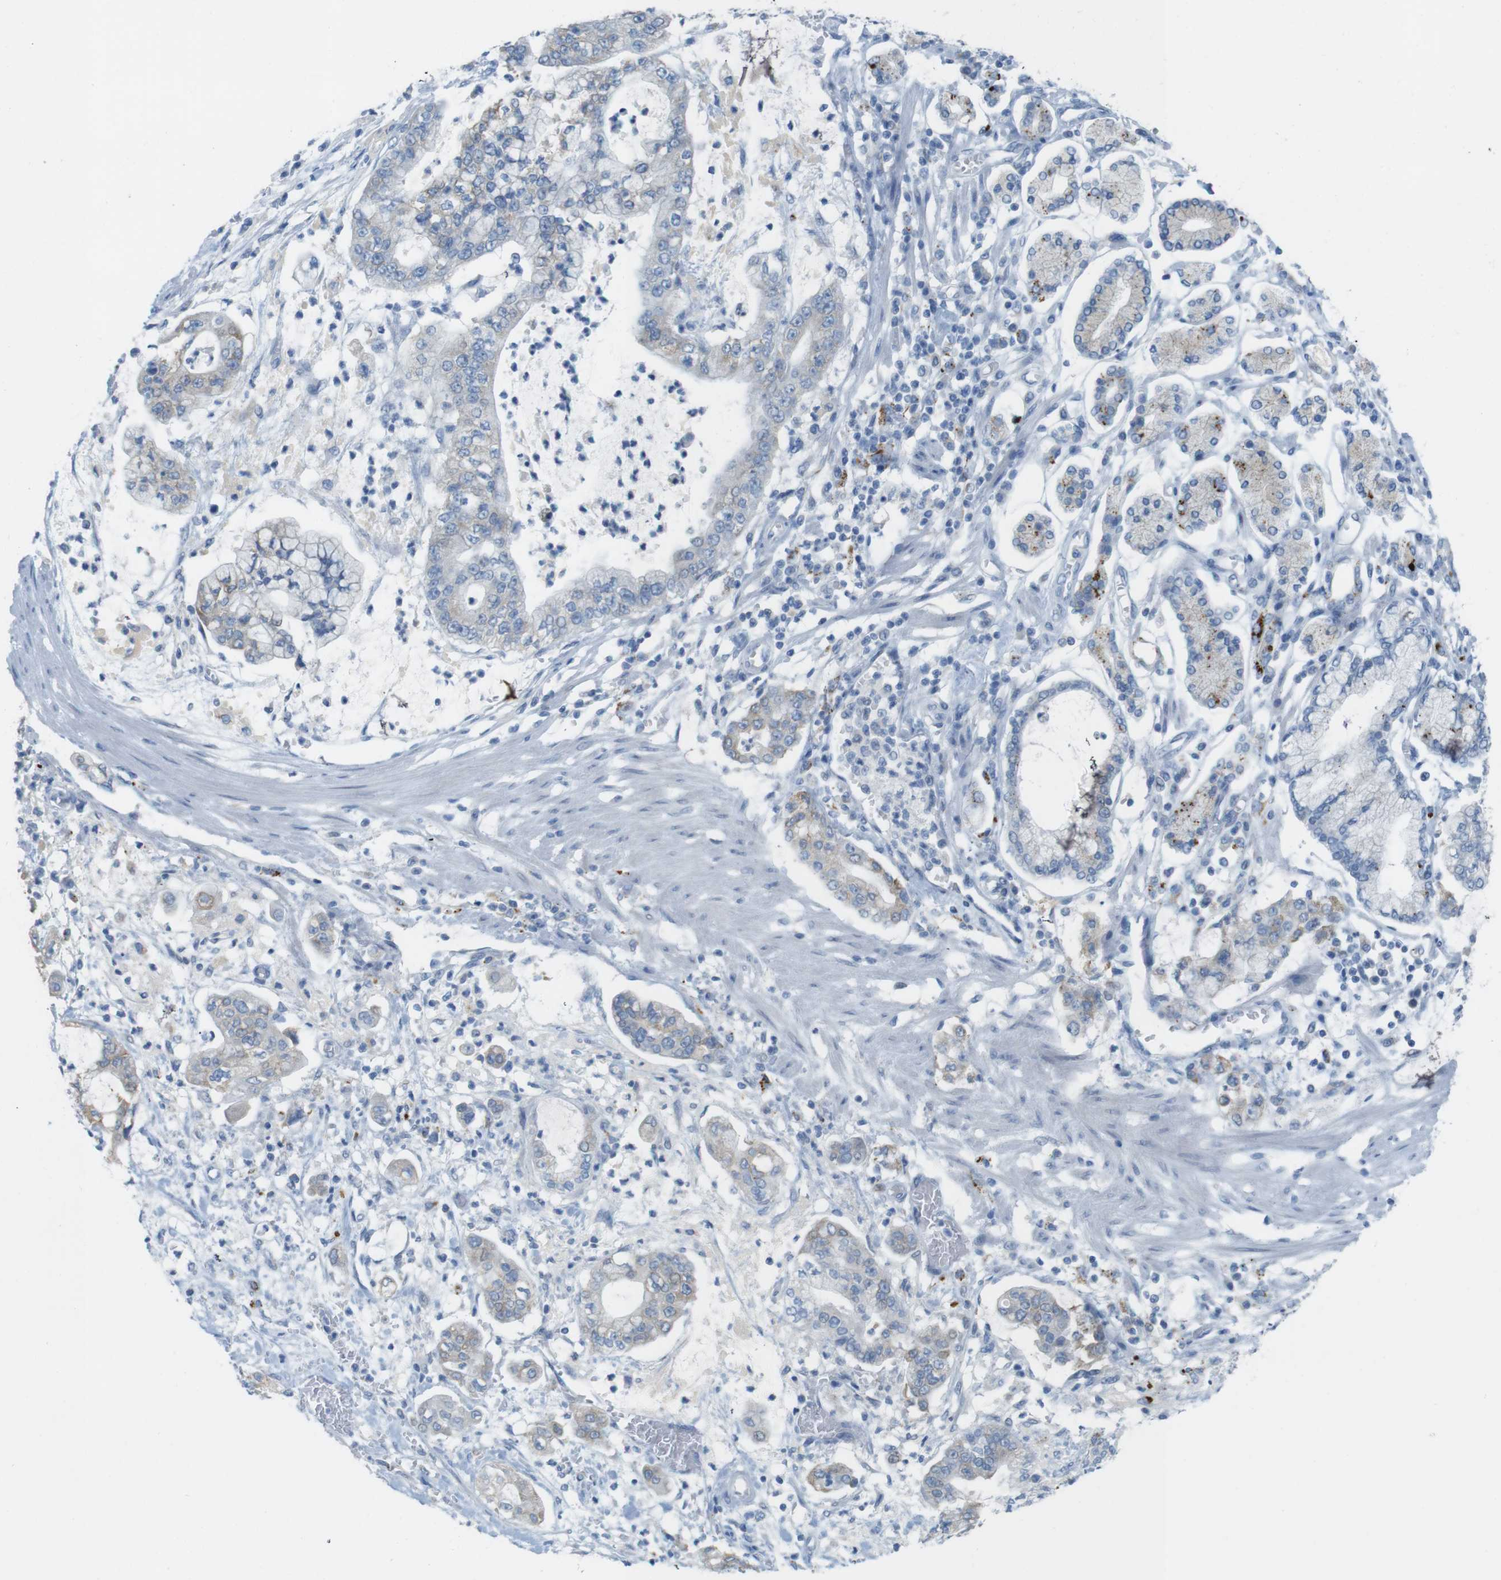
{"staining": {"intensity": "negative", "quantity": "none", "location": "none"}, "tissue": "stomach cancer", "cell_type": "Tumor cells", "image_type": "cancer", "snomed": [{"axis": "morphology", "description": "Adenocarcinoma, NOS"}, {"axis": "topography", "description": "Stomach"}], "caption": "This is an IHC histopathology image of human adenocarcinoma (stomach). There is no positivity in tumor cells.", "gene": "YIPF1", "patient": {"sex": "male", "age": 76}}